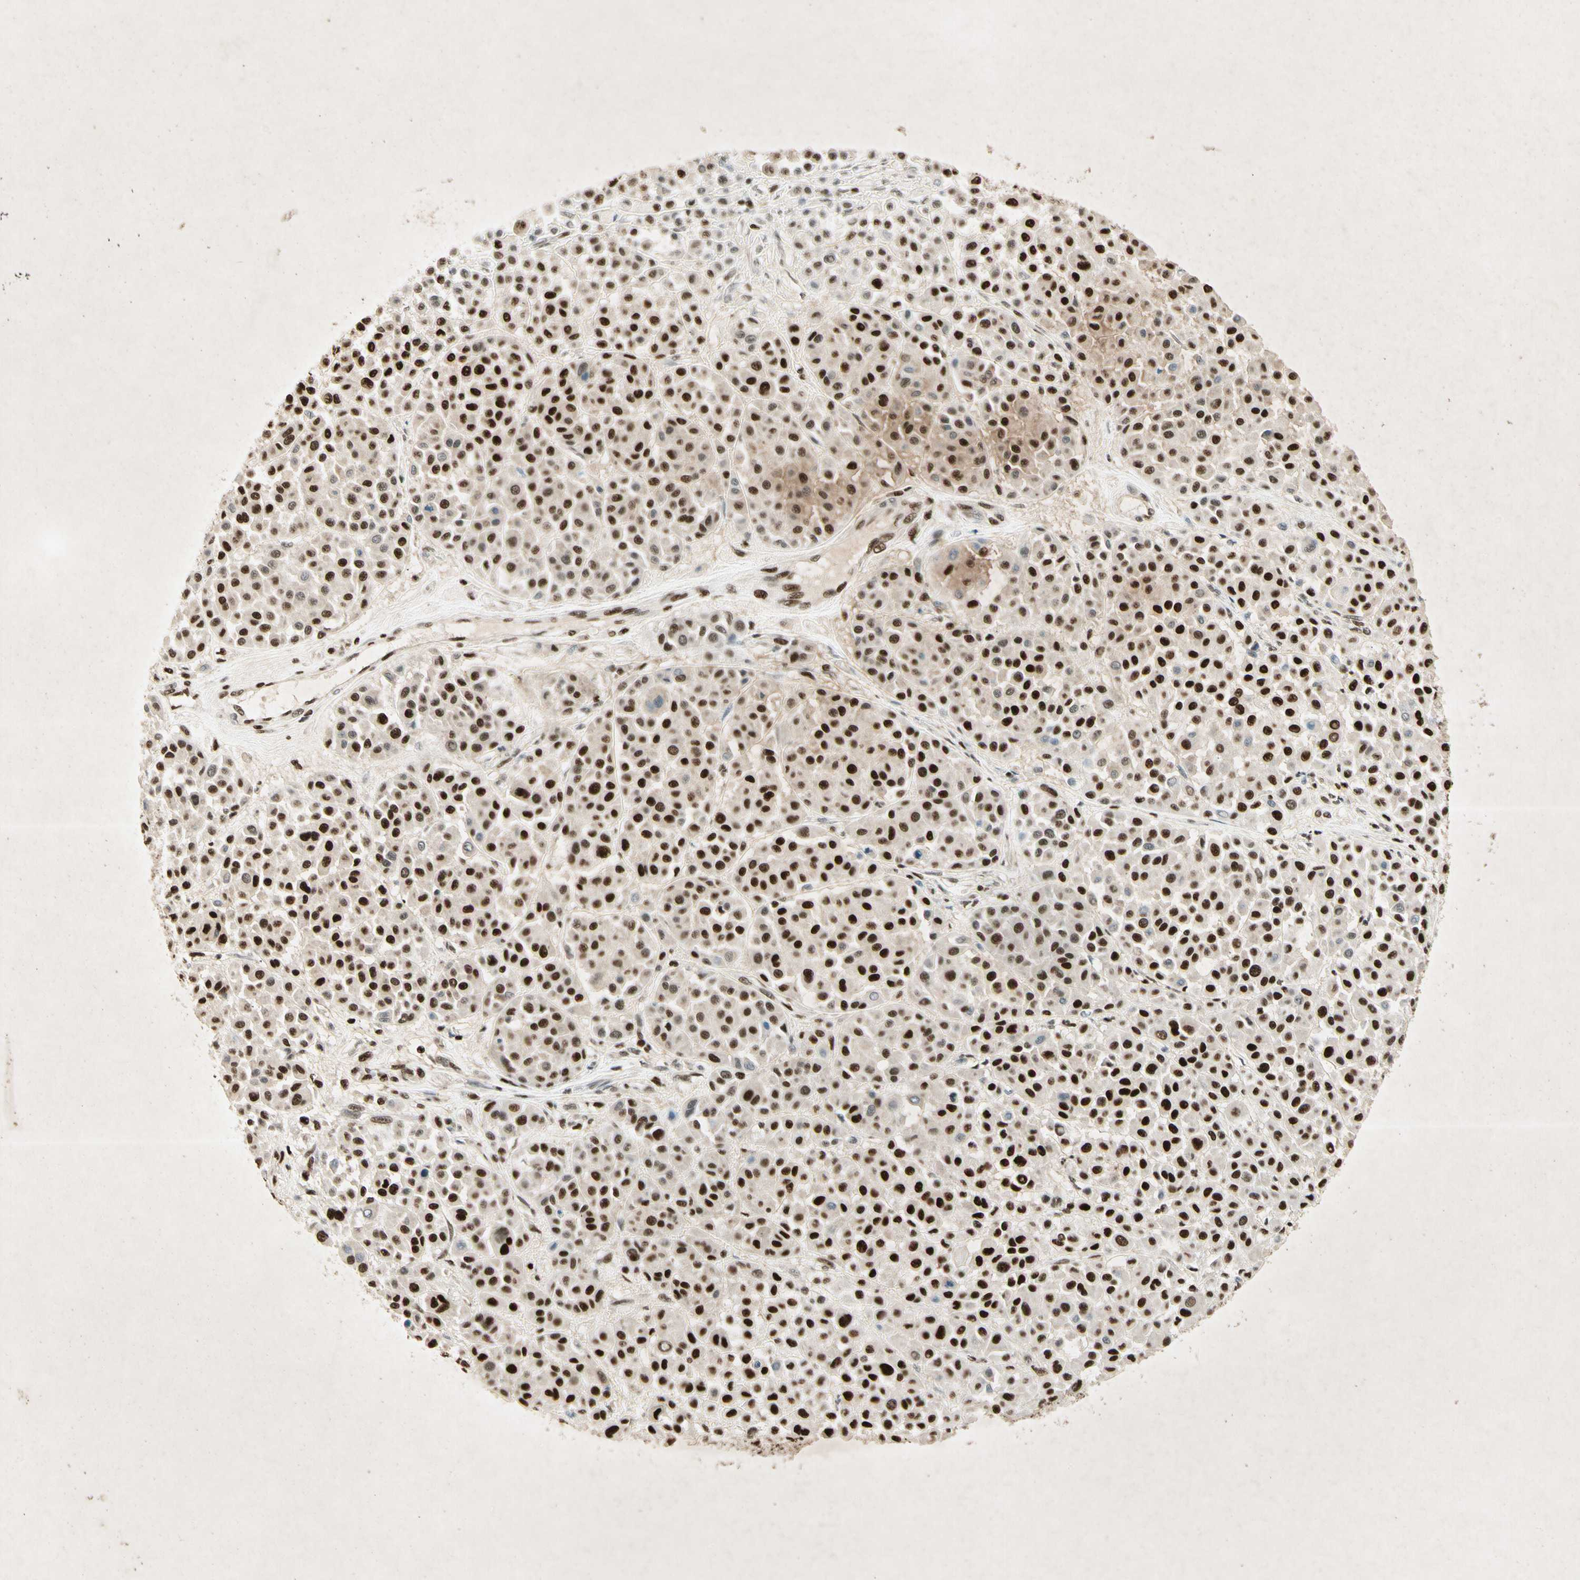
{"staining": {"intensity": "strong", "quantity": ">75%", "location": "nuclear"}, "tissue": "melanoma", "cell_type": "Tumor cells", "image_type": "cancer", "snomed": [{"axis": "morphology", "description": "Malignant melanoma, Metastatic site"}, {"axis": "topography", "description": "Soft tissue"}], "caption": "This is a photomicrograph of immunohistochemistry (IHC) staining of malignant melanoma (metastatic site), which shows strong expression in the nuclear of tumor cells.", "gene": "RNF43", "patient": {"sex": "male", "age": 41}}